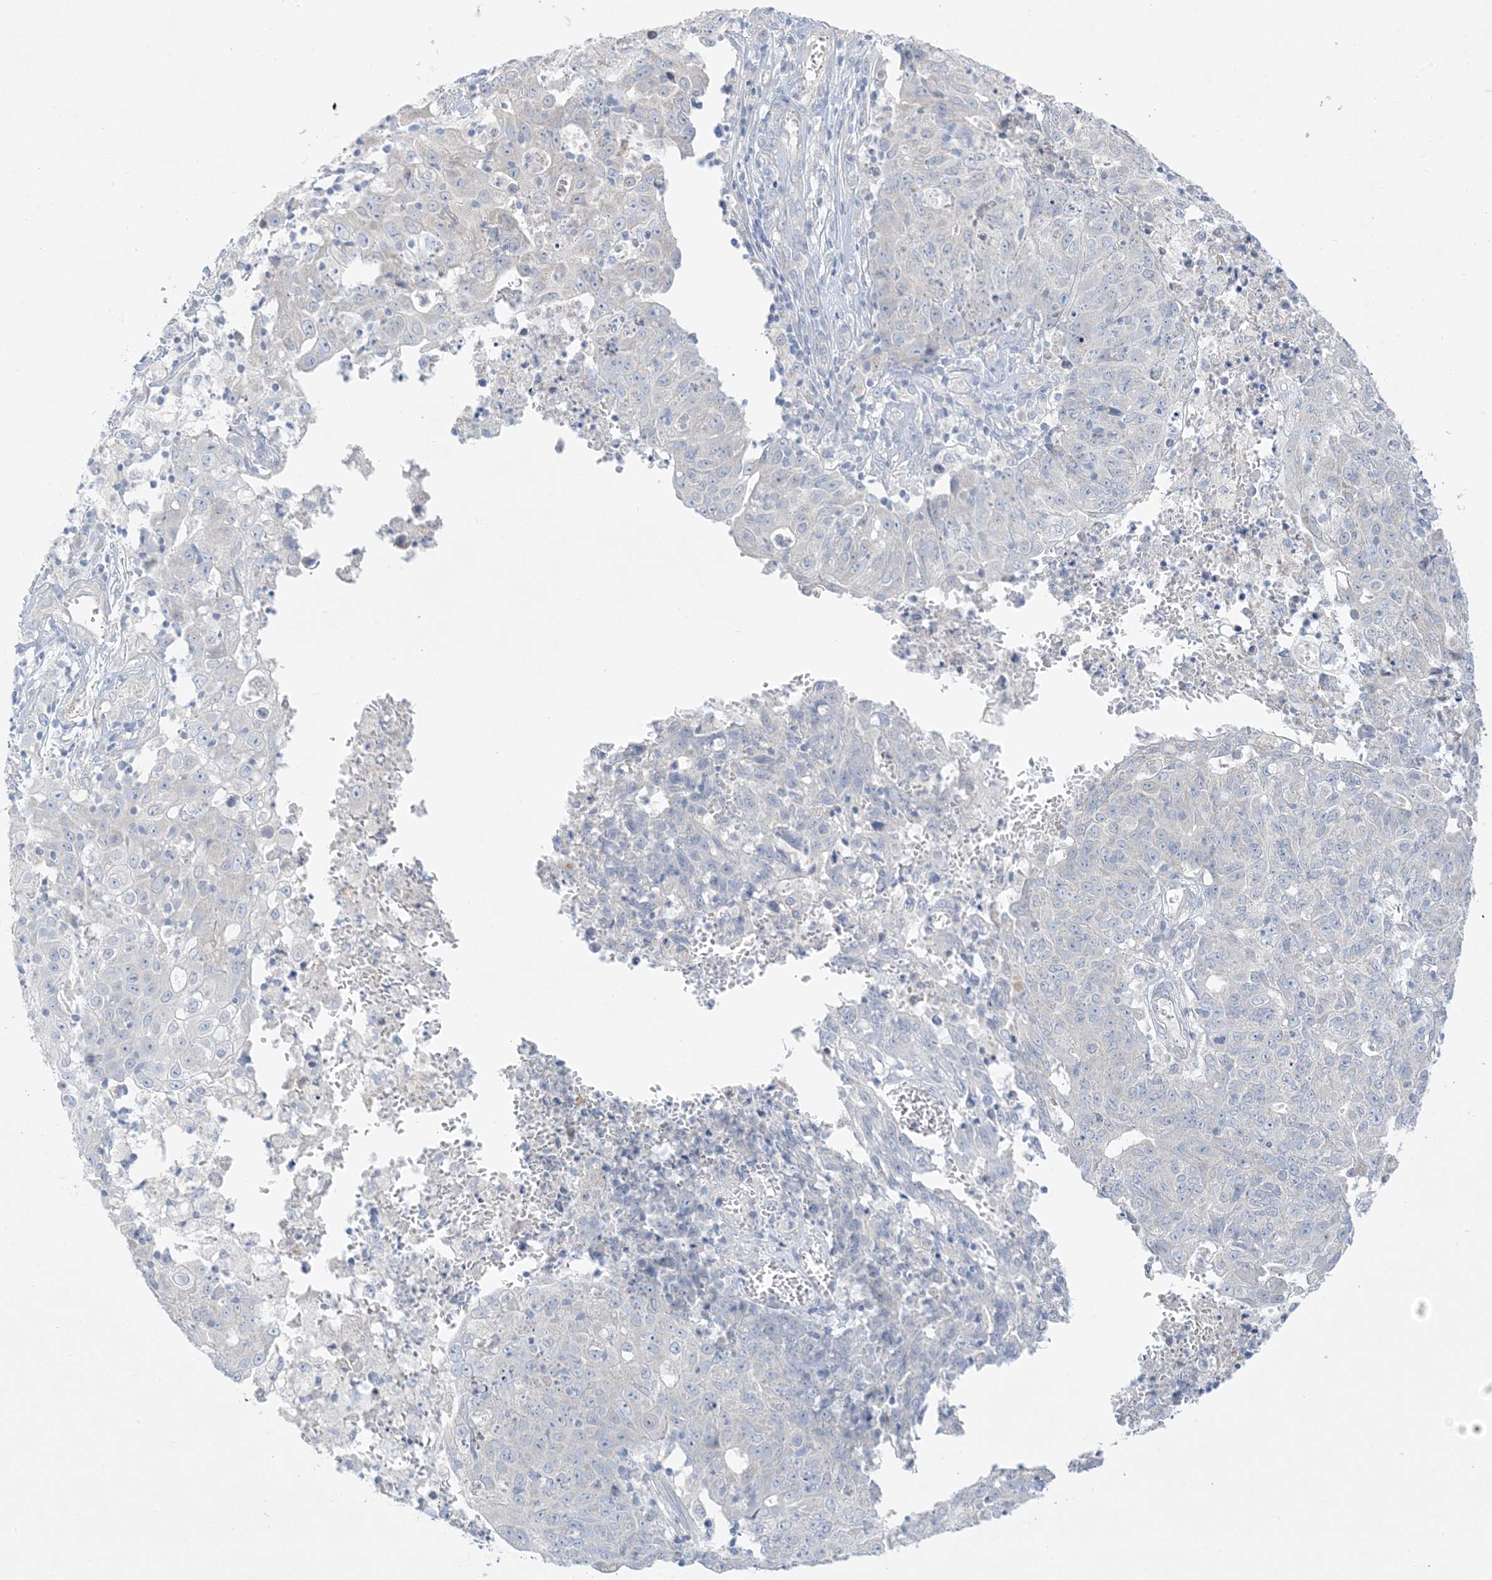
{"staining": {"intensity": "negative", "quantity": "none", "location": "none"}, "tissue": "ovarian cancer", "cell_type": "Tumor cells", "image_type": "cancer", "snomed": [{"axis": "morphology", "description": "Carcinoma, endometroid"}, {"axis": "topography", "description": "Ovary"}], "caption": "Immunohistochemistry (IHC) histopathology image of neoplastic tissue: human endometroid carcinoma (ovarian) stained with DAB (3,3'-diaminobenzidine) shows no significant protein positivity in tumor cells. (DAB (3,3'-diaminobenzidine) IHC with hematoxylin counter stain).", "gene": "FAM184A", "patient": {"sex": "female", "age": 42}}